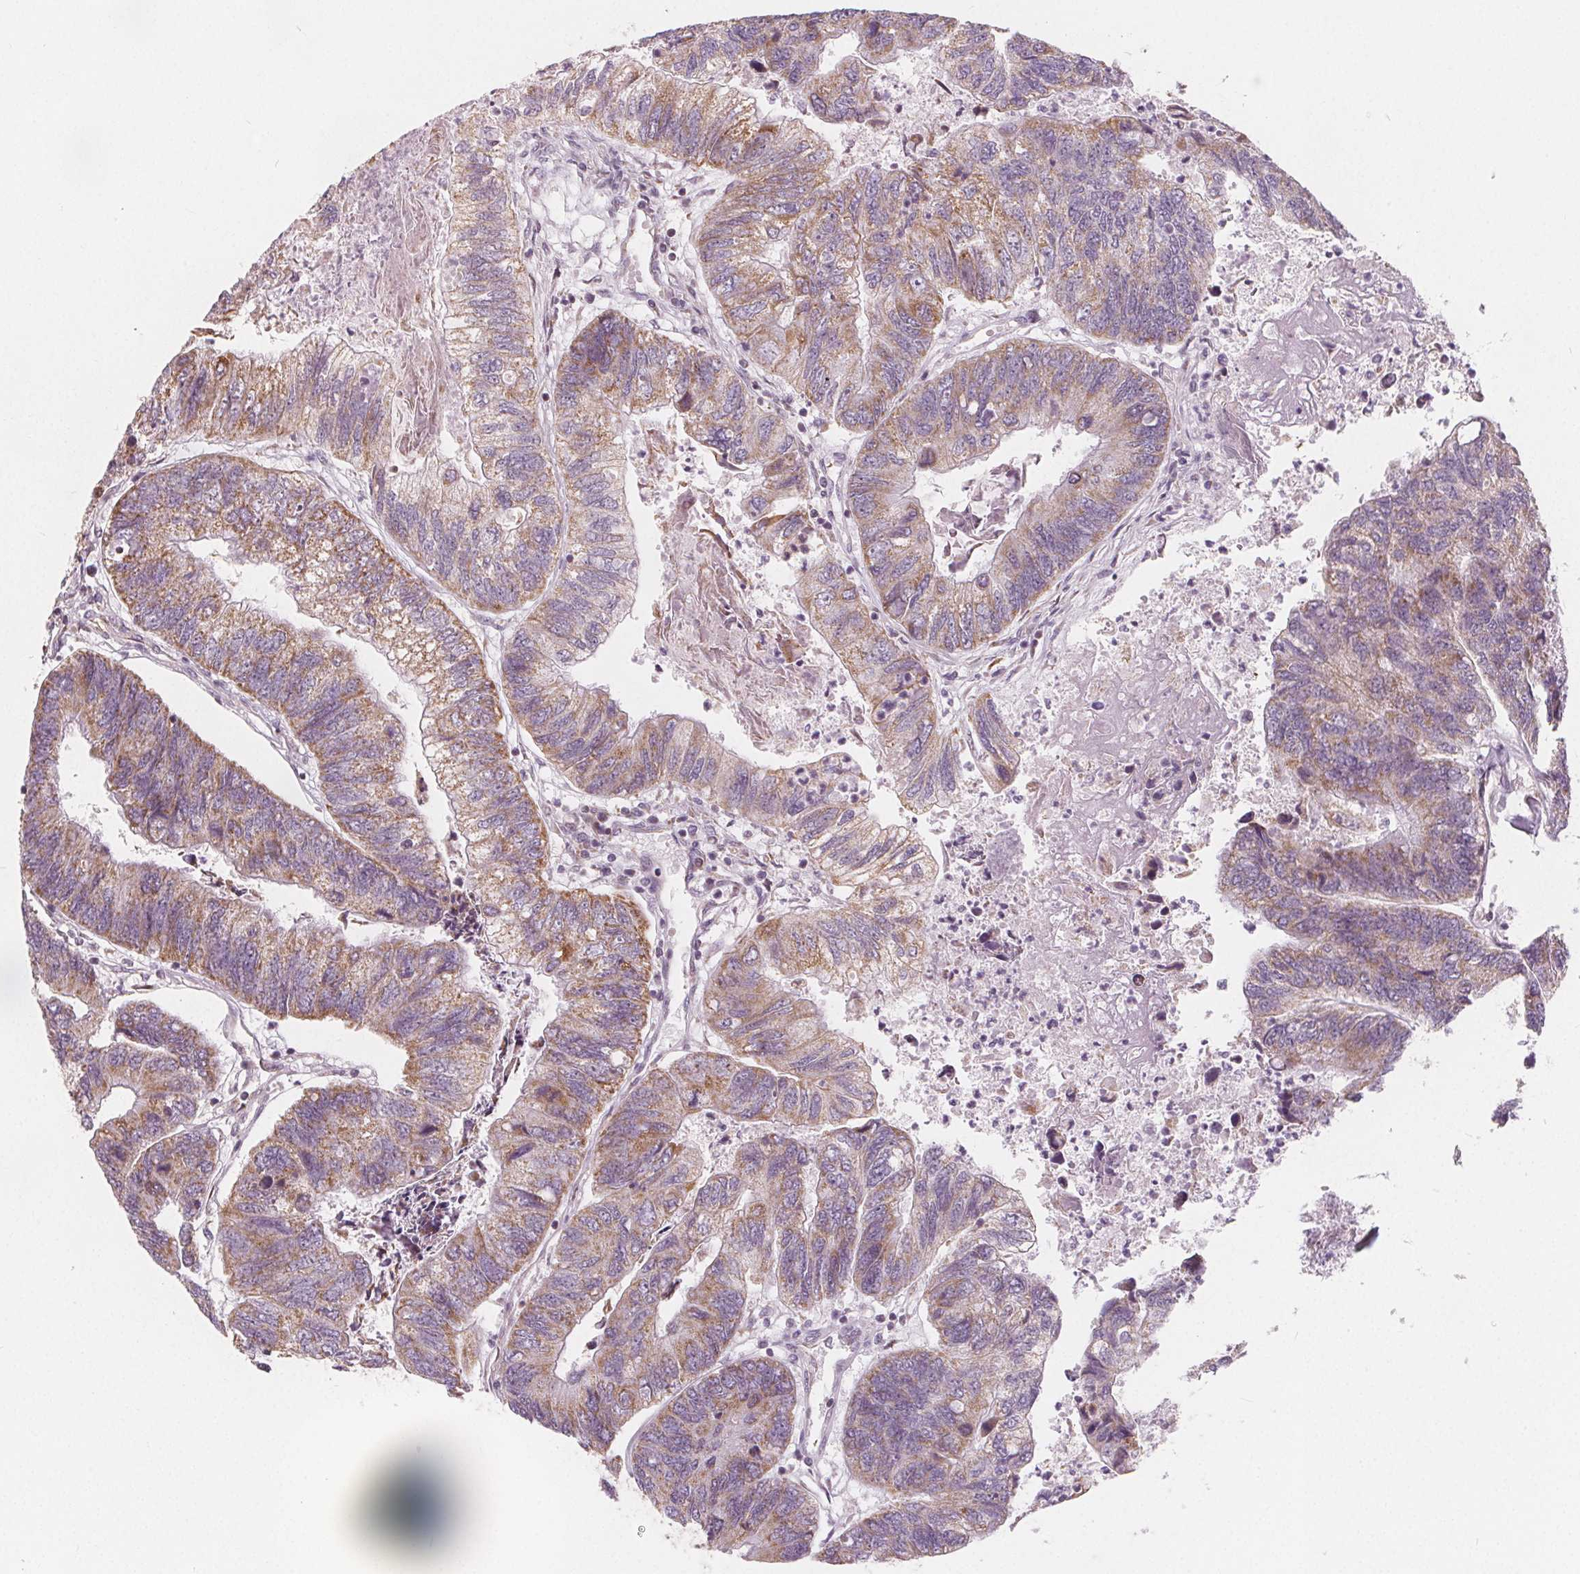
{"staining": {"intensity": "moderate", "quantity": ">75%", "location": "cytoplasmic/membranous"}, "tissue": "colorectal cancer", "cell_type": "Tumor cells", "image_type": "cancer", "snomed": [{"axis": "morphology", "description": "Adenocarcinoma, NOS"}, {"axis": "topography", "description": "Colon"}], "caption": "A micrograph of colorectal cancer (adenocarcinoma) stained for a protein reveals moderate cytoplasmic/membranous brown staining in tumor cells.", "gene": "NUP210L", "patient": {"sex": "female", "age": 67}}